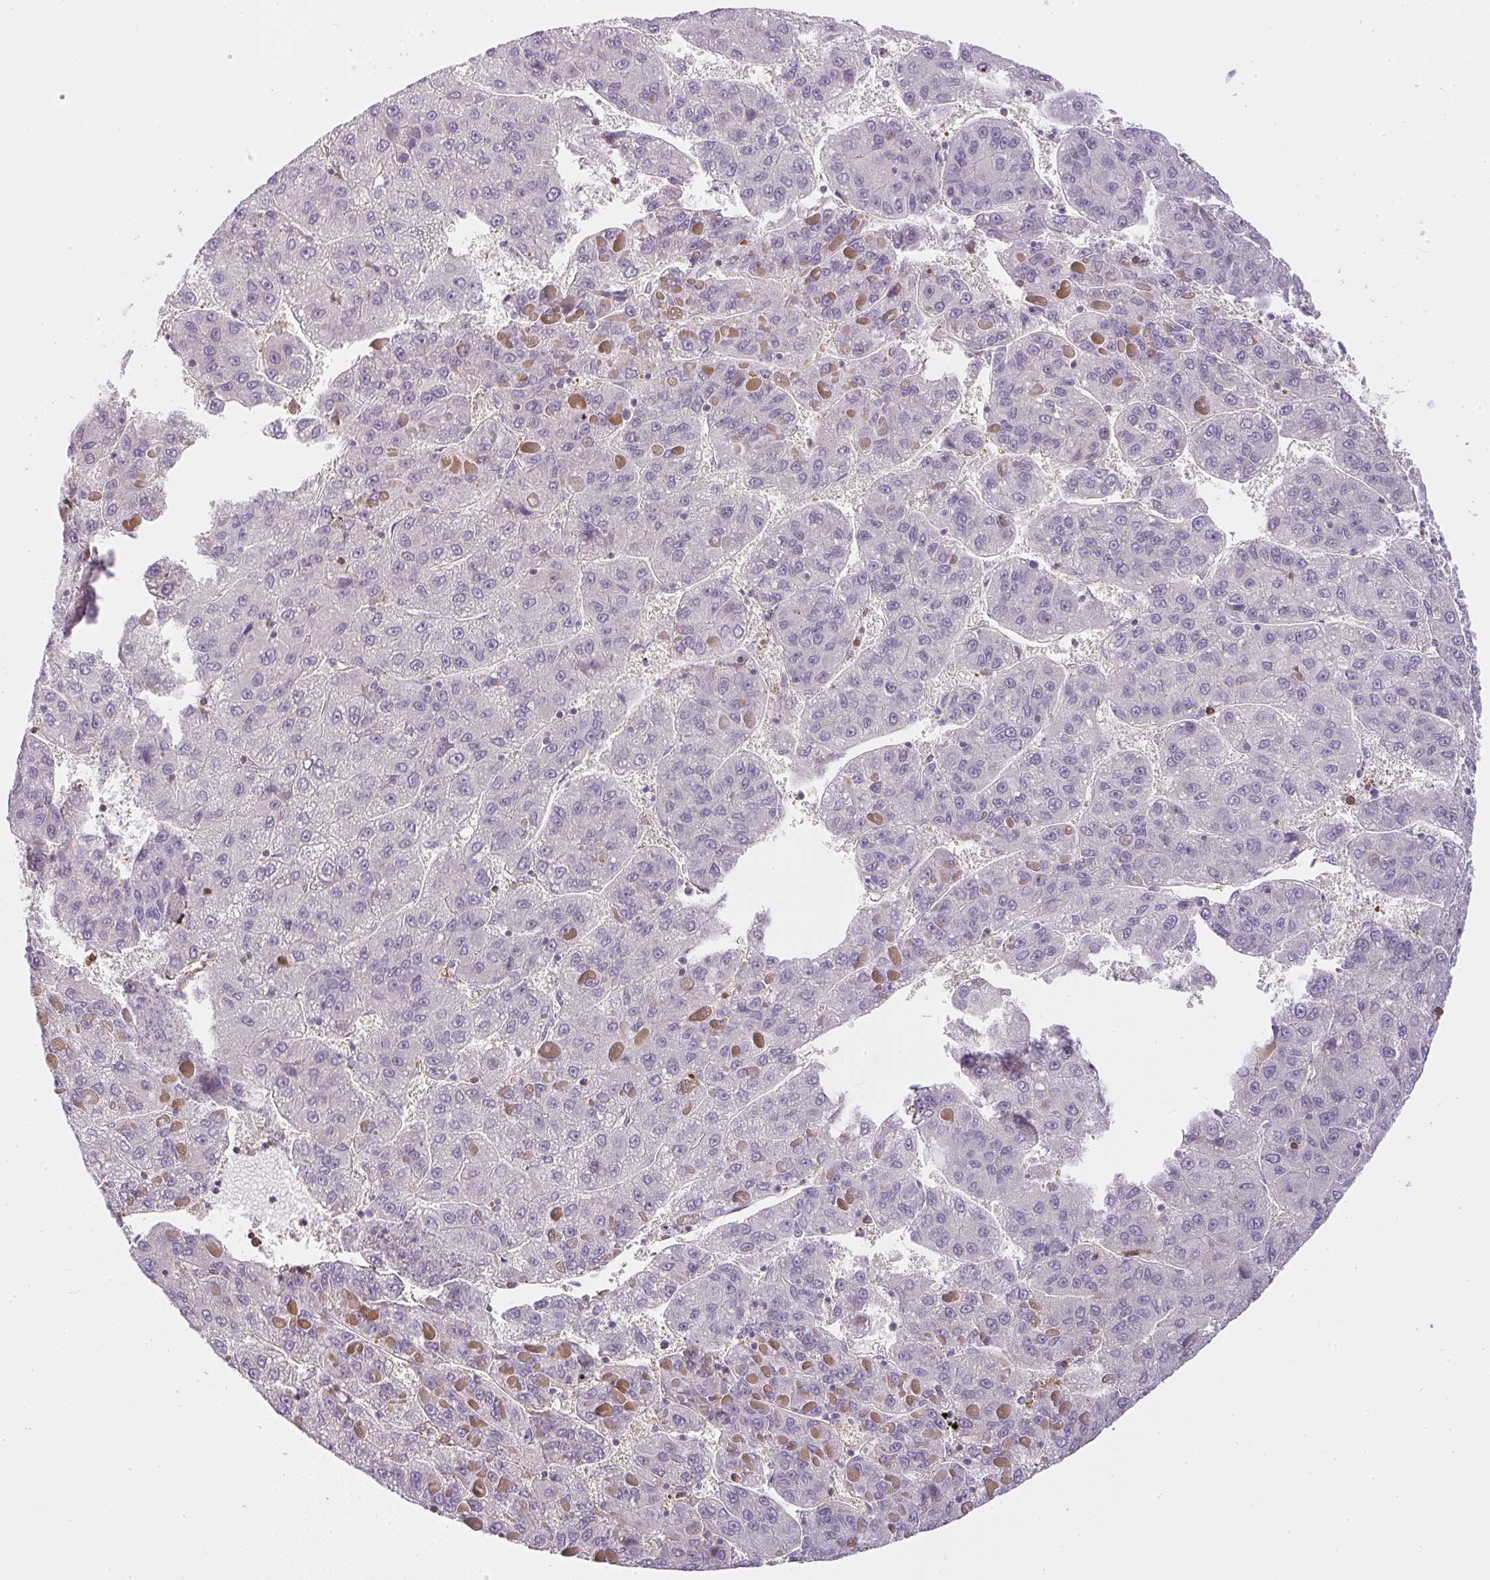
{"staining": {"intensity": "negative", "quantity": "none", "location": "none"}, "tissue": "liver cancer", "cell_type": "Tumor cells", "image_type": "cancer", "snomed": [{"axis": "morphology", "description": "Carcinoma, Hepatocellular, NOS"}, {"axis": "topography", "description": "Liver"}], "caption": "Immunohistochemistry photomicrograph of human hepatocellular carcinoma (liver) stained for a protein (brown), which demonstrates no staining in tumor cells.", "gene": "SULF1", "patient": {"sex": "female", "age": 82}}